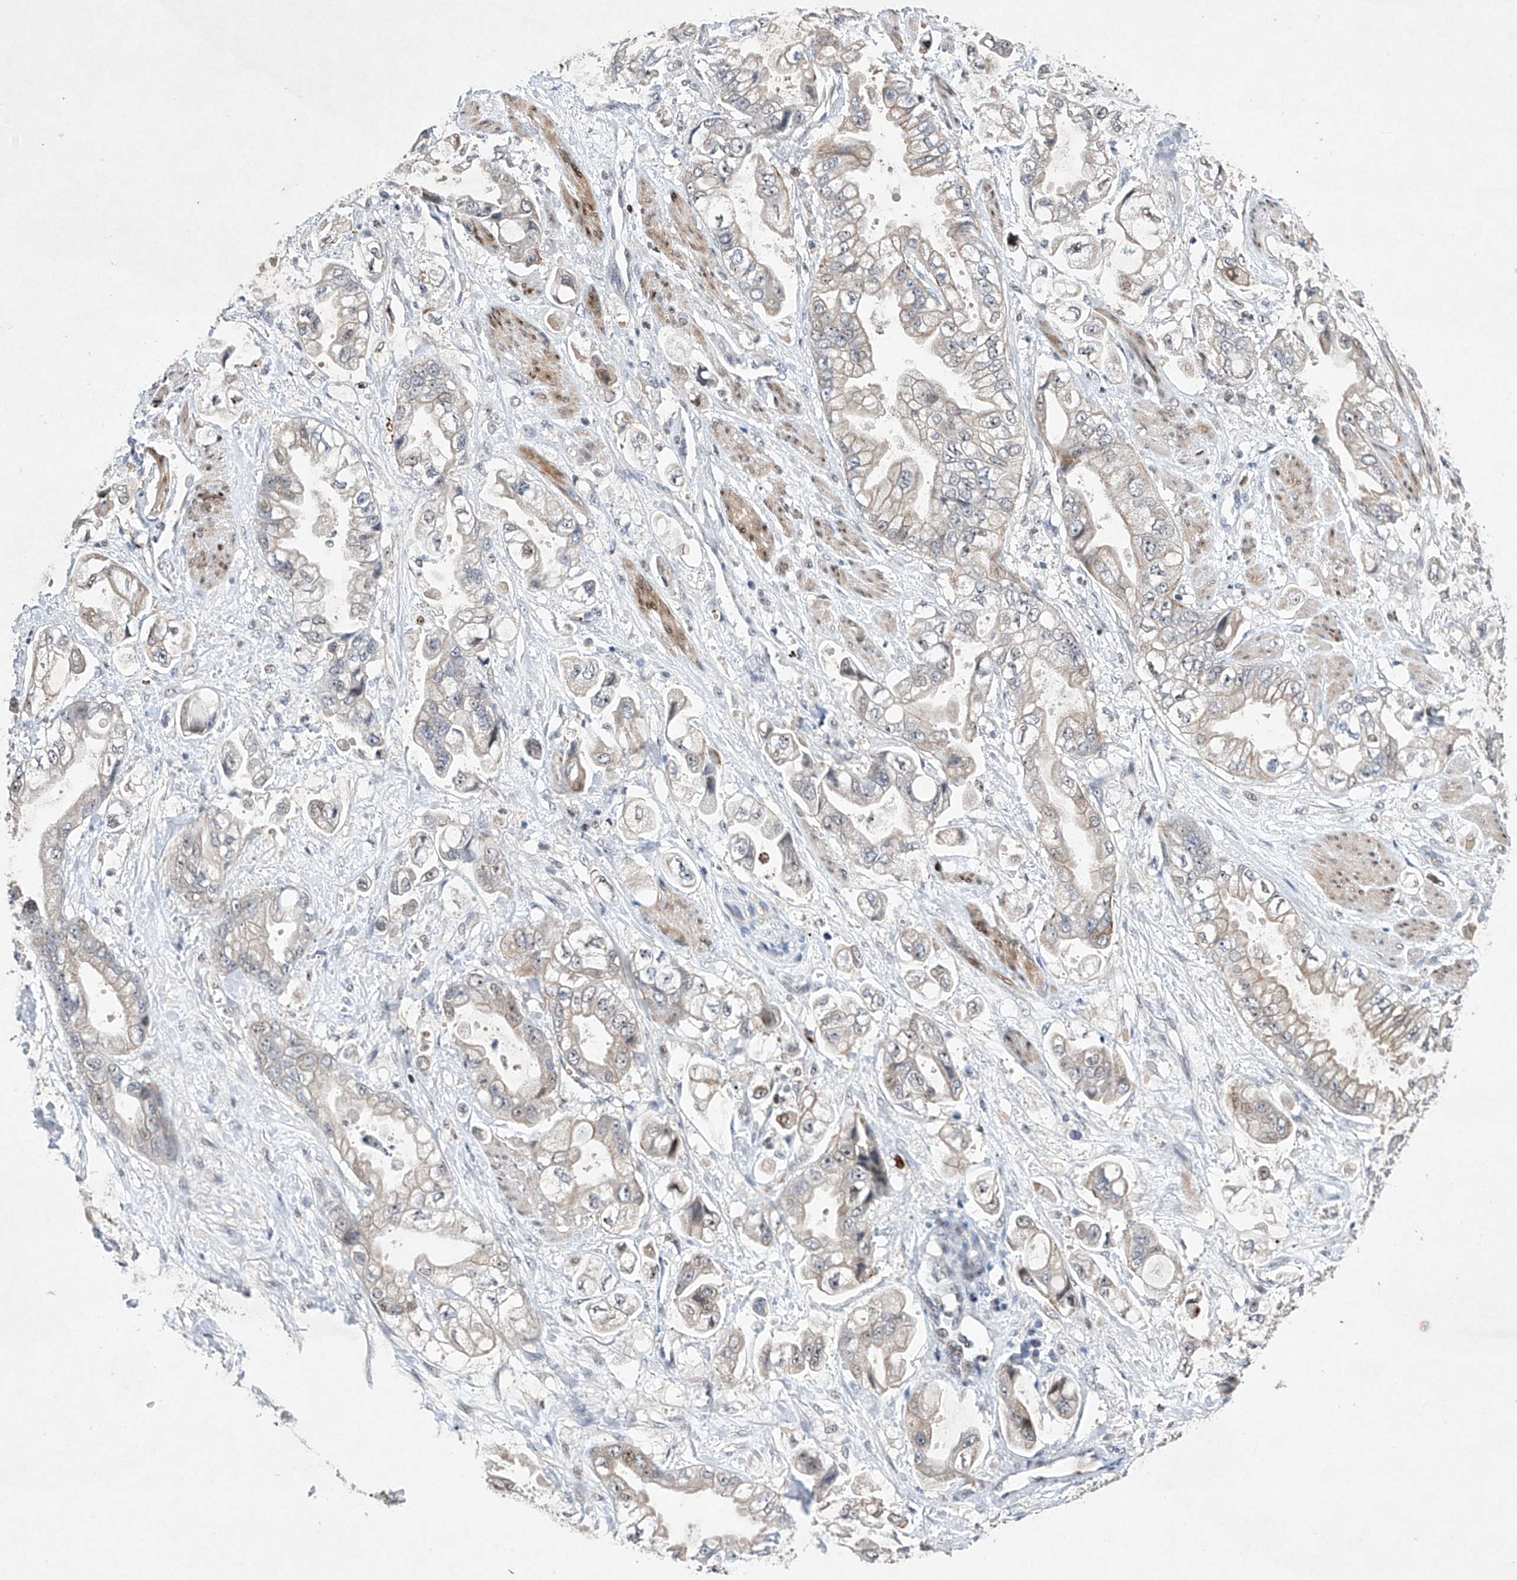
{"staining": {"intensity": "negative", "quantity": "none", "location": "none"}, "tissue": "stomach cancer", "cell_type": "Tumor cells", "image_type": "cancer", "snomed": [{"axis": "morphology", "description": "Adenocarcinoma, NOS"}, {"axis": "topography", "description": "Stomach"}], "caption": "An IHC micrograph of stomach cancer is shown. There is no staining in tumor cells of stomach cancer. Brightfield microscopy of immunohistochemistry stained with DAB (brown) and hematoxylin (blue), captured at high magnification.", "gene": "AFG1L", "patient": {"sex": "male", "age": 62}}